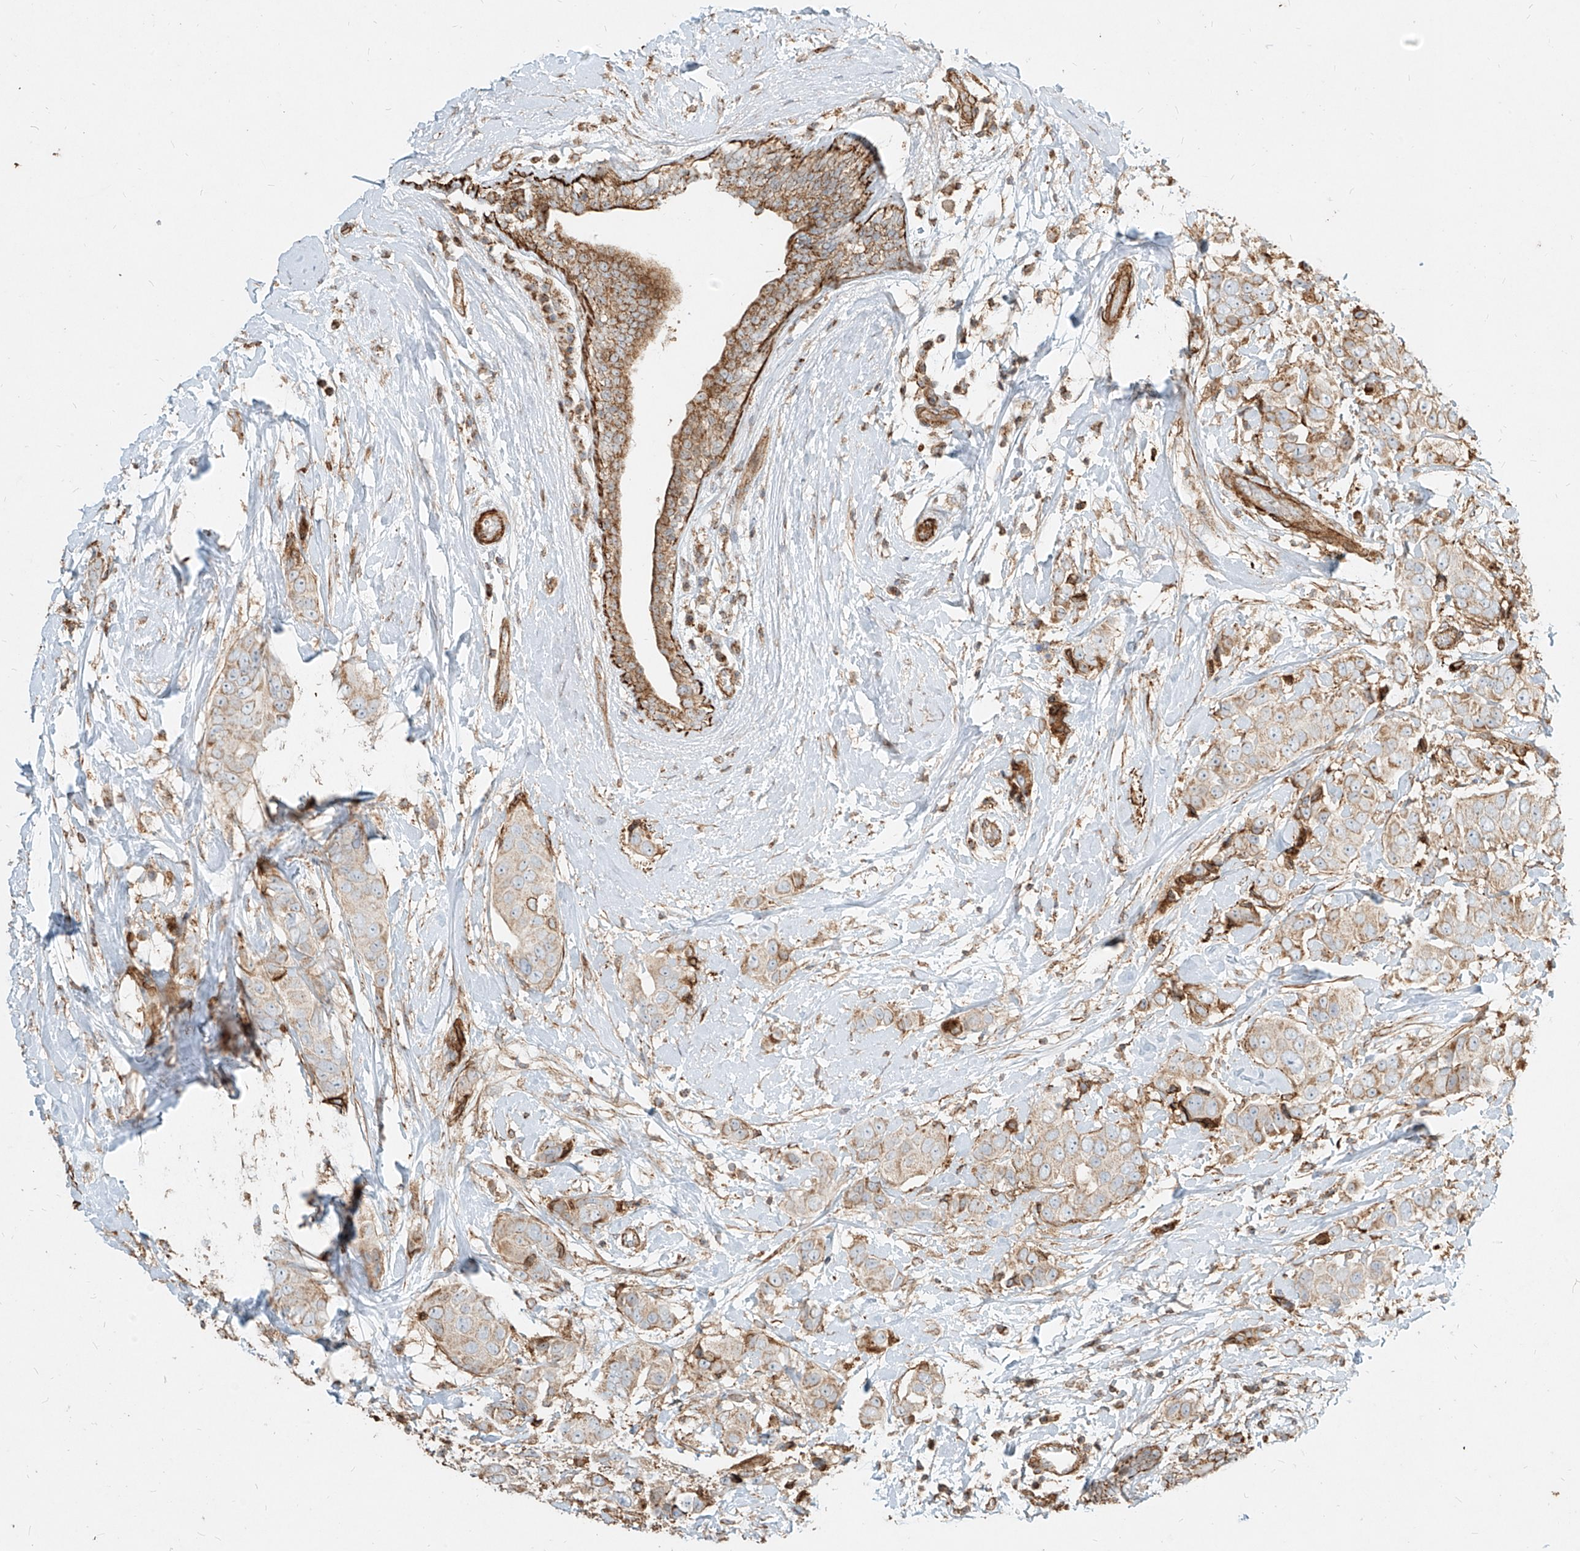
{"staining": {"intensity": "weak", "quantity": "<25%", "location": "cytoplasmic/membranous"}, "tissue": "breast cancer", "cell_type": "Tumor cells", "image_type": "cancer", "snomed": [{"axis": "morphology", "description": "Normal tissue, NOS"}, {"axis": "morphology", "description": "Duct carcinoma"}, {"axis": "topography", "description": "Breast"}], "caption": "The image shows no staining of tumor cells in breast cancer (infiltrating ductal carcinoma).", "gene": "MTX2", "patient": {"sex": "female", "age": 39}}